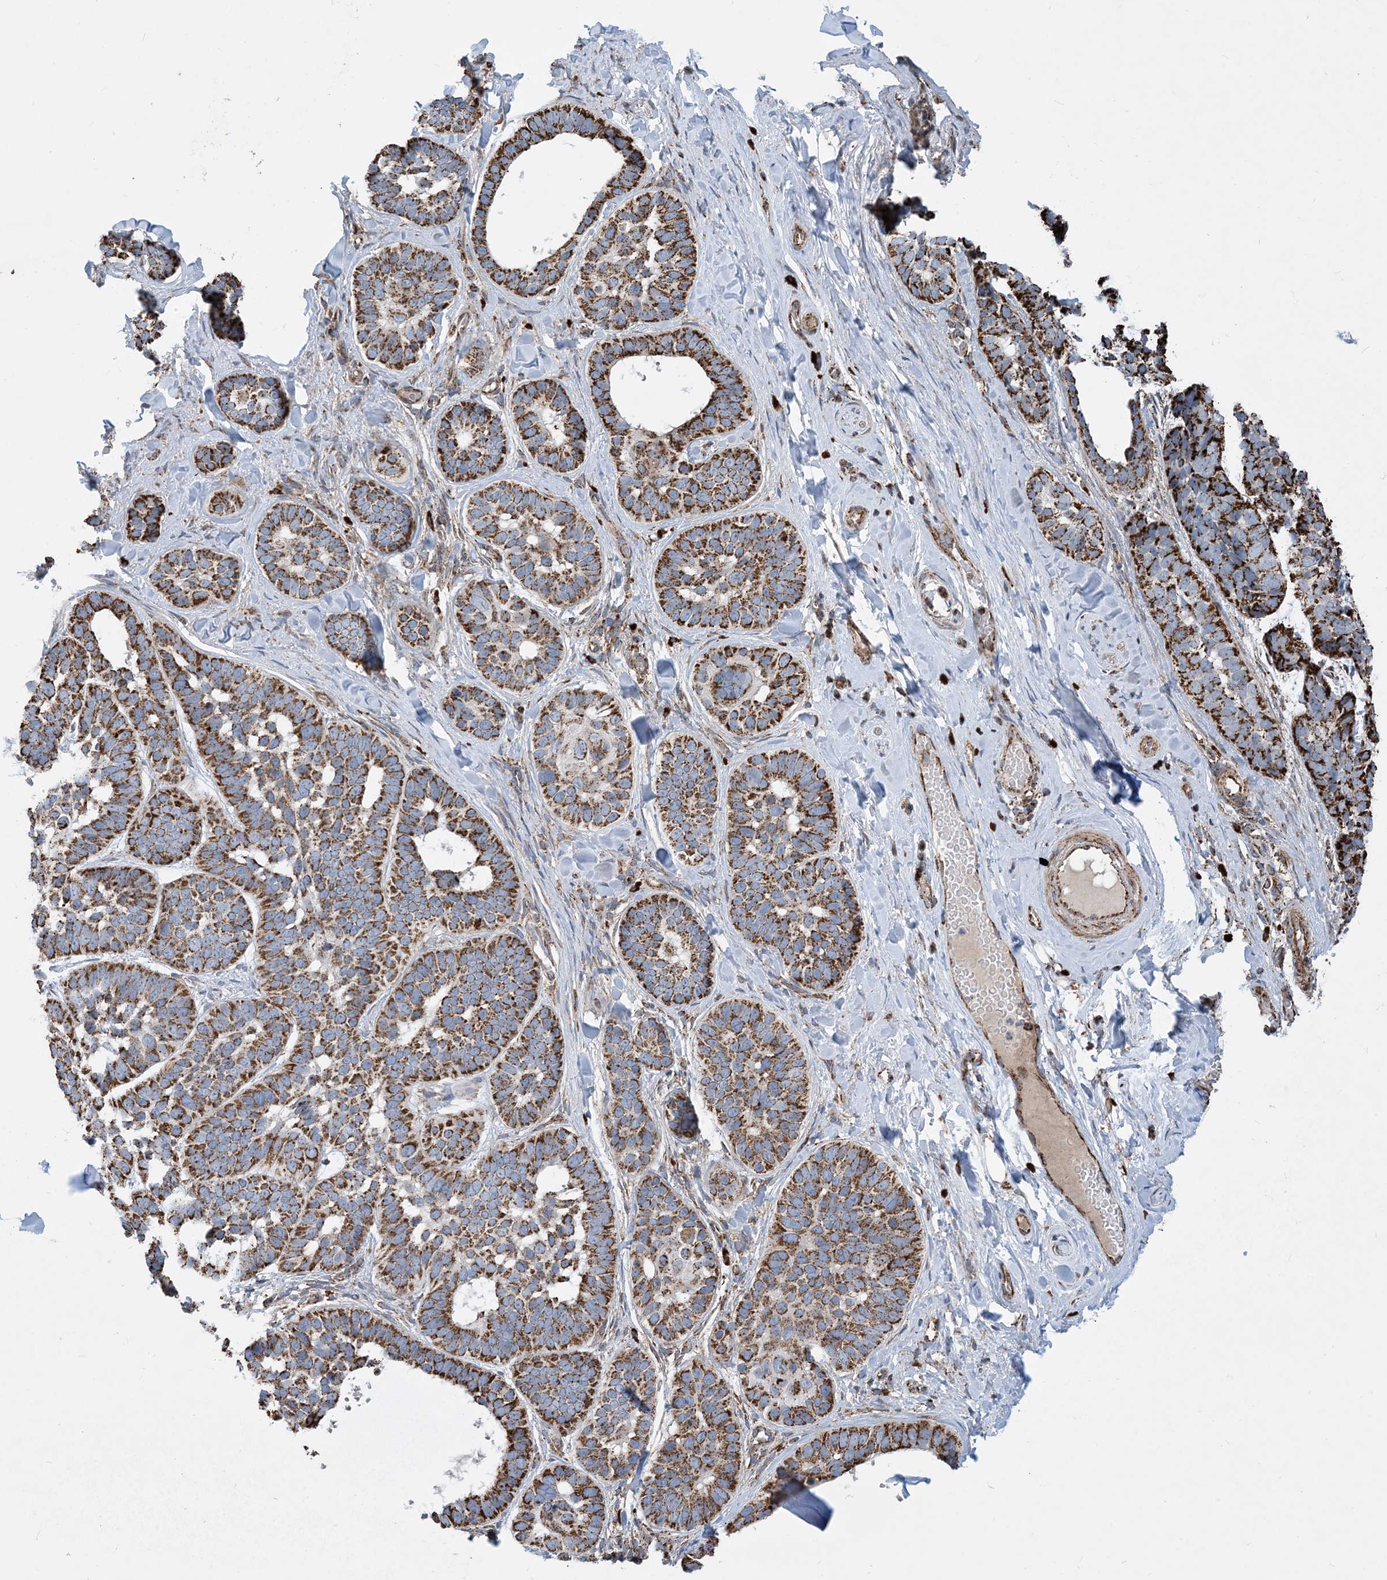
{"staining": {"intensity": "strong", "quantity": ">75%", "location": "cytoplasmic/membranous"}, "tissue": "skin cancer", "cell_type": "Tumor cells", "image_type": "cancer", "snomed": [{"axis": "morphology", "description": "Basal cell carcinoma"}, {"axis": "topography", "description": "Skin"}], "caption": "High-power microscopy captured an immunohistochemistry (IHC) micrograph of skin cancer (basal cell carcinoma), revealing strong cytoplasmic/membranous expression in about >75% of tumor cells.", "gene": "PCDHGA1", "patient": {"sex": "male", "age": 62}}